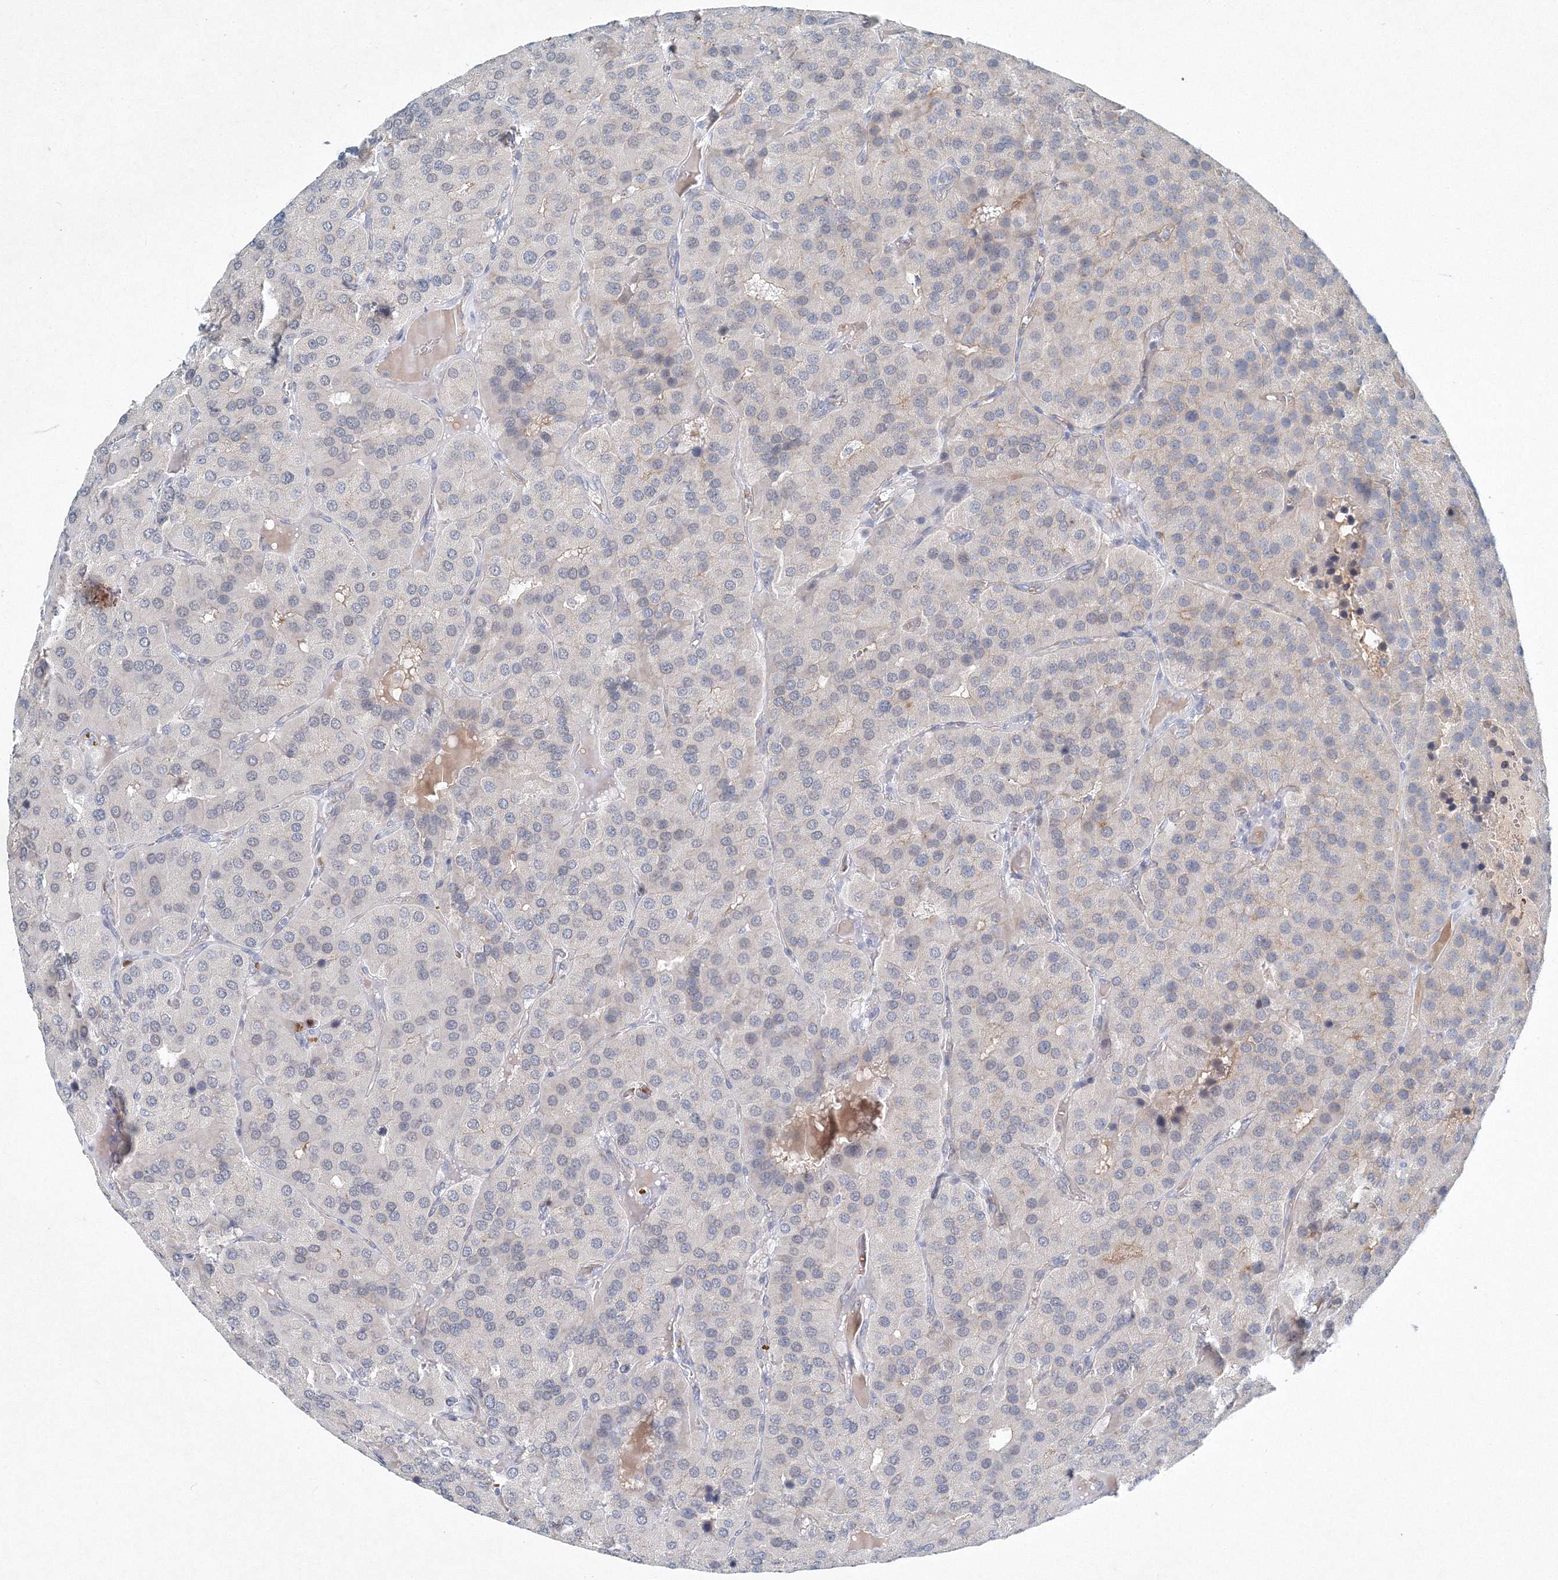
{"staining": {"intensity": "negative", "quantity": "none", "location": "none"}, "tissue": "parathyroid gland", "cell_type": "Glandular cells", "image_type": "normal", "snomed": [{"axis": "morphology", "description": "Normal tissue, NOS"}, {"axis": "morphology", "description": "Adenoma, NOS"}, {"axis": "topography", "description": "Parathyroid gland"}], "caption": "The micrograph exhibits no staining of glandular cells in benign parathyroid gland. The staining is performed using DAB brown chromogen with nuclei counter-stained in using hematoxylin.", "gene": "SH3BP5", "patient": {"sex": "female", "age": 86}}